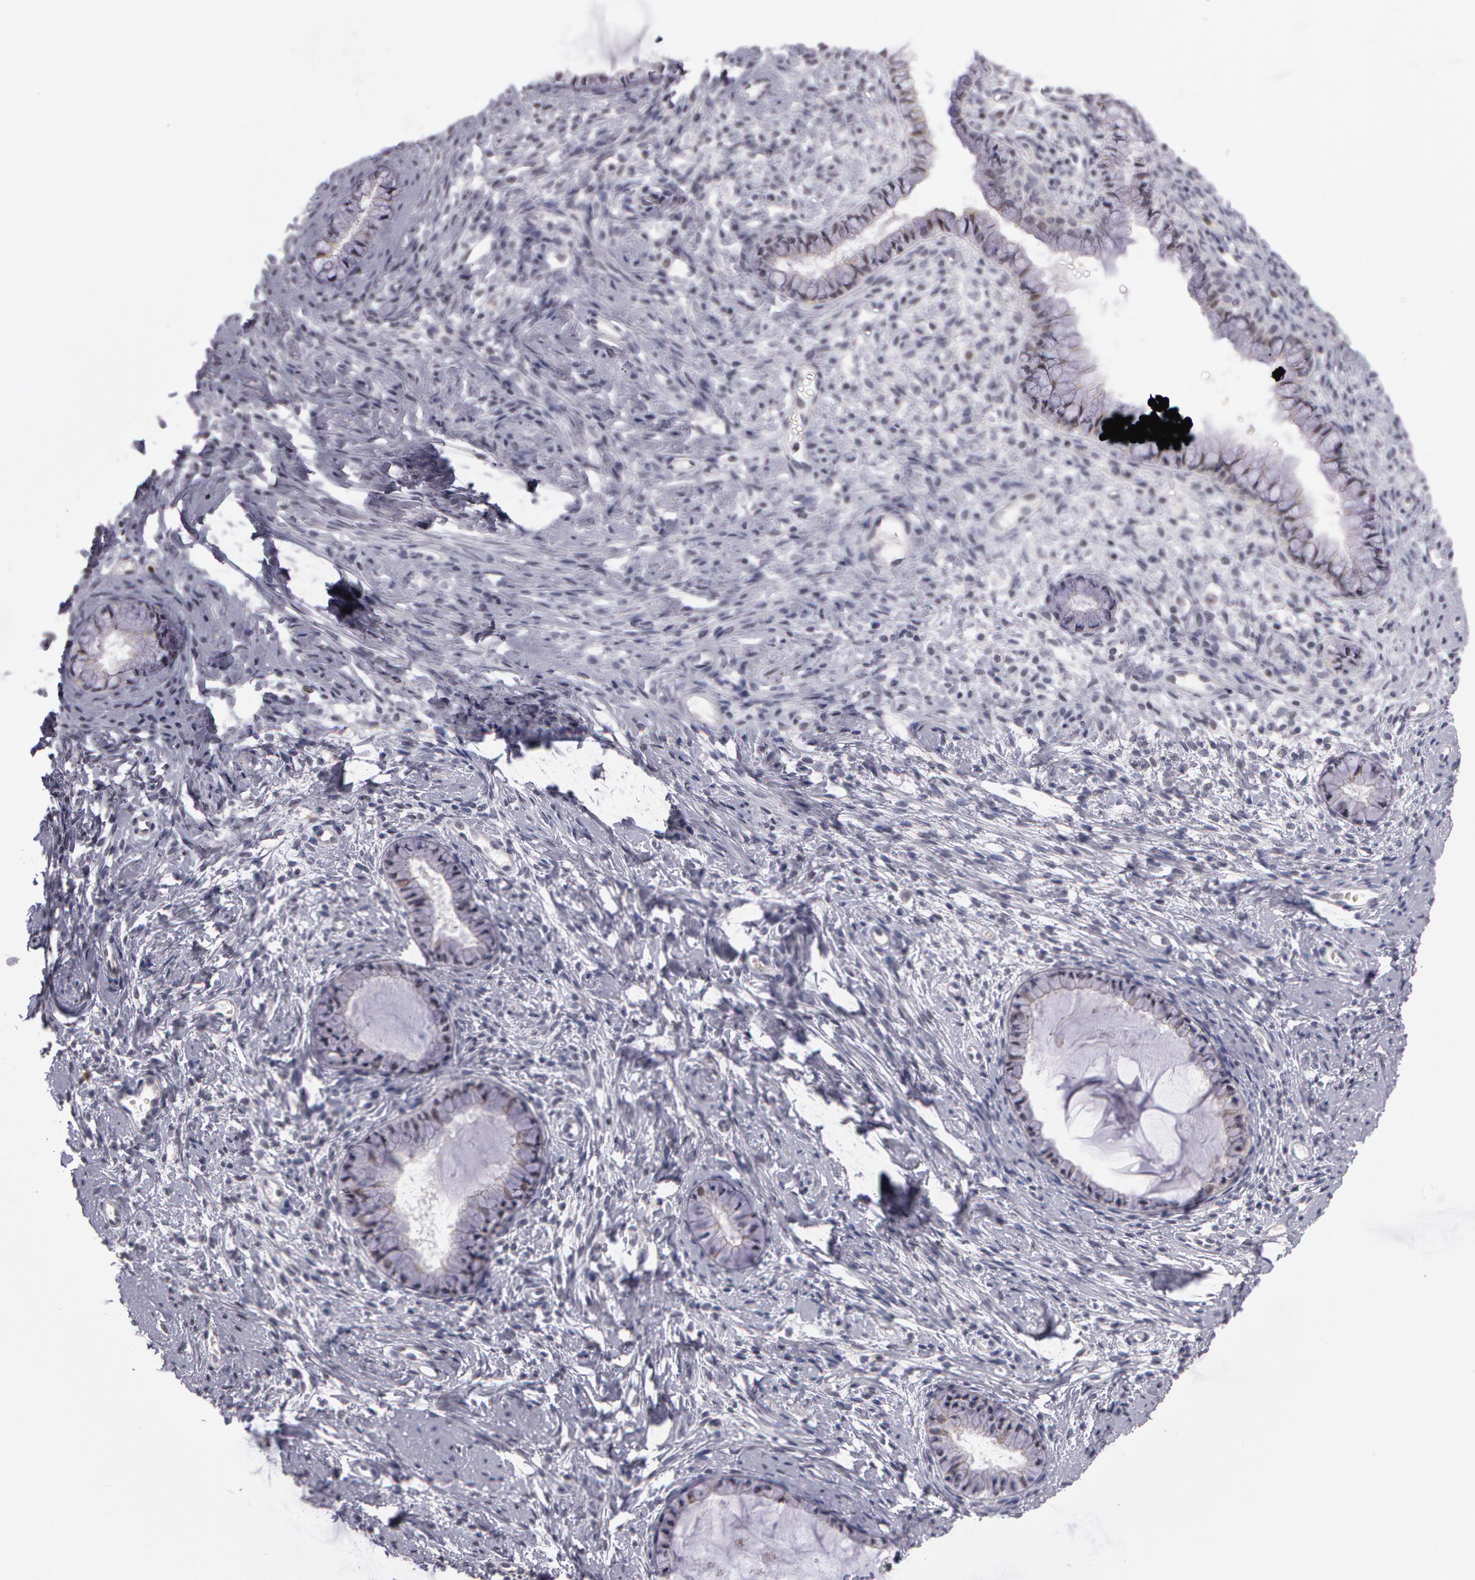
{"staining": {"intensity": "weak", "quantity": "<25%", "location": "nuclear"}, "tissue": "cervix", "cell_type": "Glandular cells", "image_type": "normal", "snomed": [{"axis": "morphology", "description": "Normal tissue, NOS"}, {"axis": "topography", "description": "Cervix"}], "caption": "IHC image of unremarkable human cervix stained for a protein (brown), which demonstrates no positivity in glandular cells. (DAB IHC with hematoxylin counter stain).", "gene": "PRICKLE1", "patient": {"sex": "female", "age": 70}}